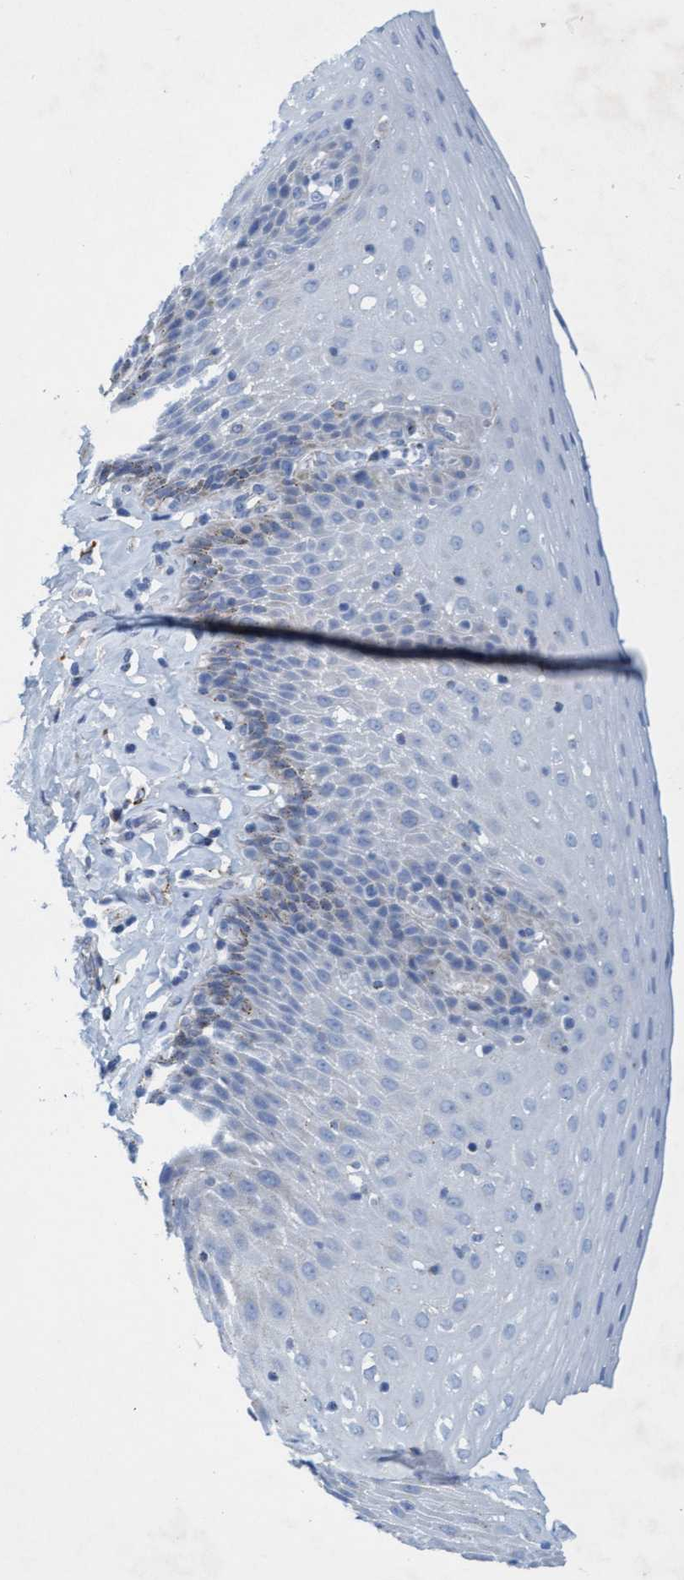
{"staining": {"intensity": "moderate", "quantity": "<25%", "location": "cytoplasmic/membranous"}, "tissue": "esophagus", "cell_type": "Squamous epithelial cells", "image_type": "normal", "snomed": [{"axis": "morphology", "description": "Normal tissue, NOS"}, {"axis": "topography", "description": "Esophagus"}], "caption": "Protein staining displays moderate cytoplasmic/membranous expression in about <25% of squamous epithelial cells in normal esophagus.", "gene": "SGSH", "patient": {"sex": "female", "age": 61}}